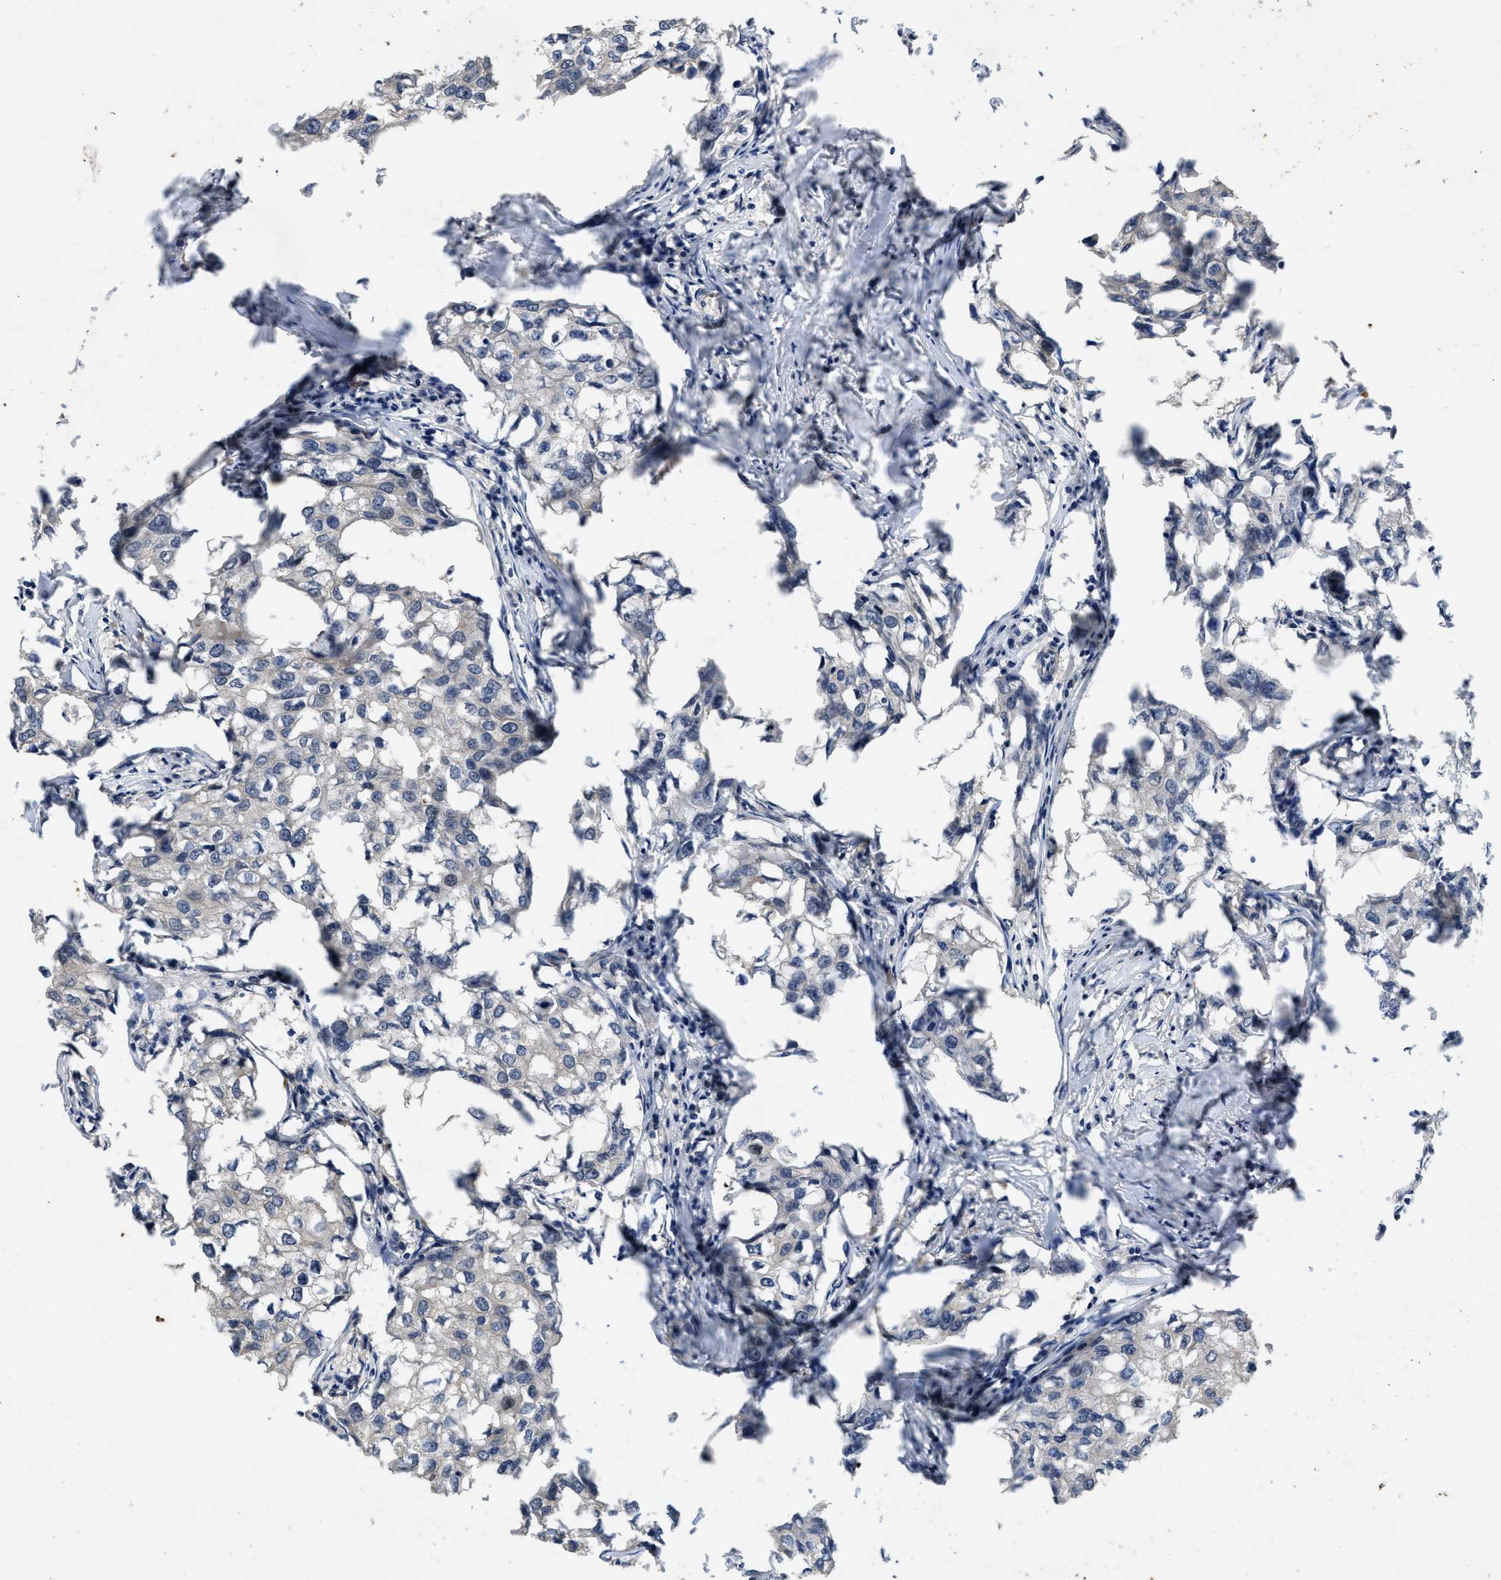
{"staining": {"intensity": "negative", "quantity": "none", "location": "none"}, "tissue": "breast cancer", "cell_type": "Tumor cells", "image_type": "cancer", "snomed": [{"axis": "morphology", "description": "Duct carcinoma"}, {"axis": "topography", "description": "Breast"}], "caption": "Human invasive ductal carcinoma (breast) stained for a protein using immunohistochemistry (IHC) demonstrates no expression in tumor cells.", "gene": "PAPOLG", "patient": {"sex": "female", "age": 27}}